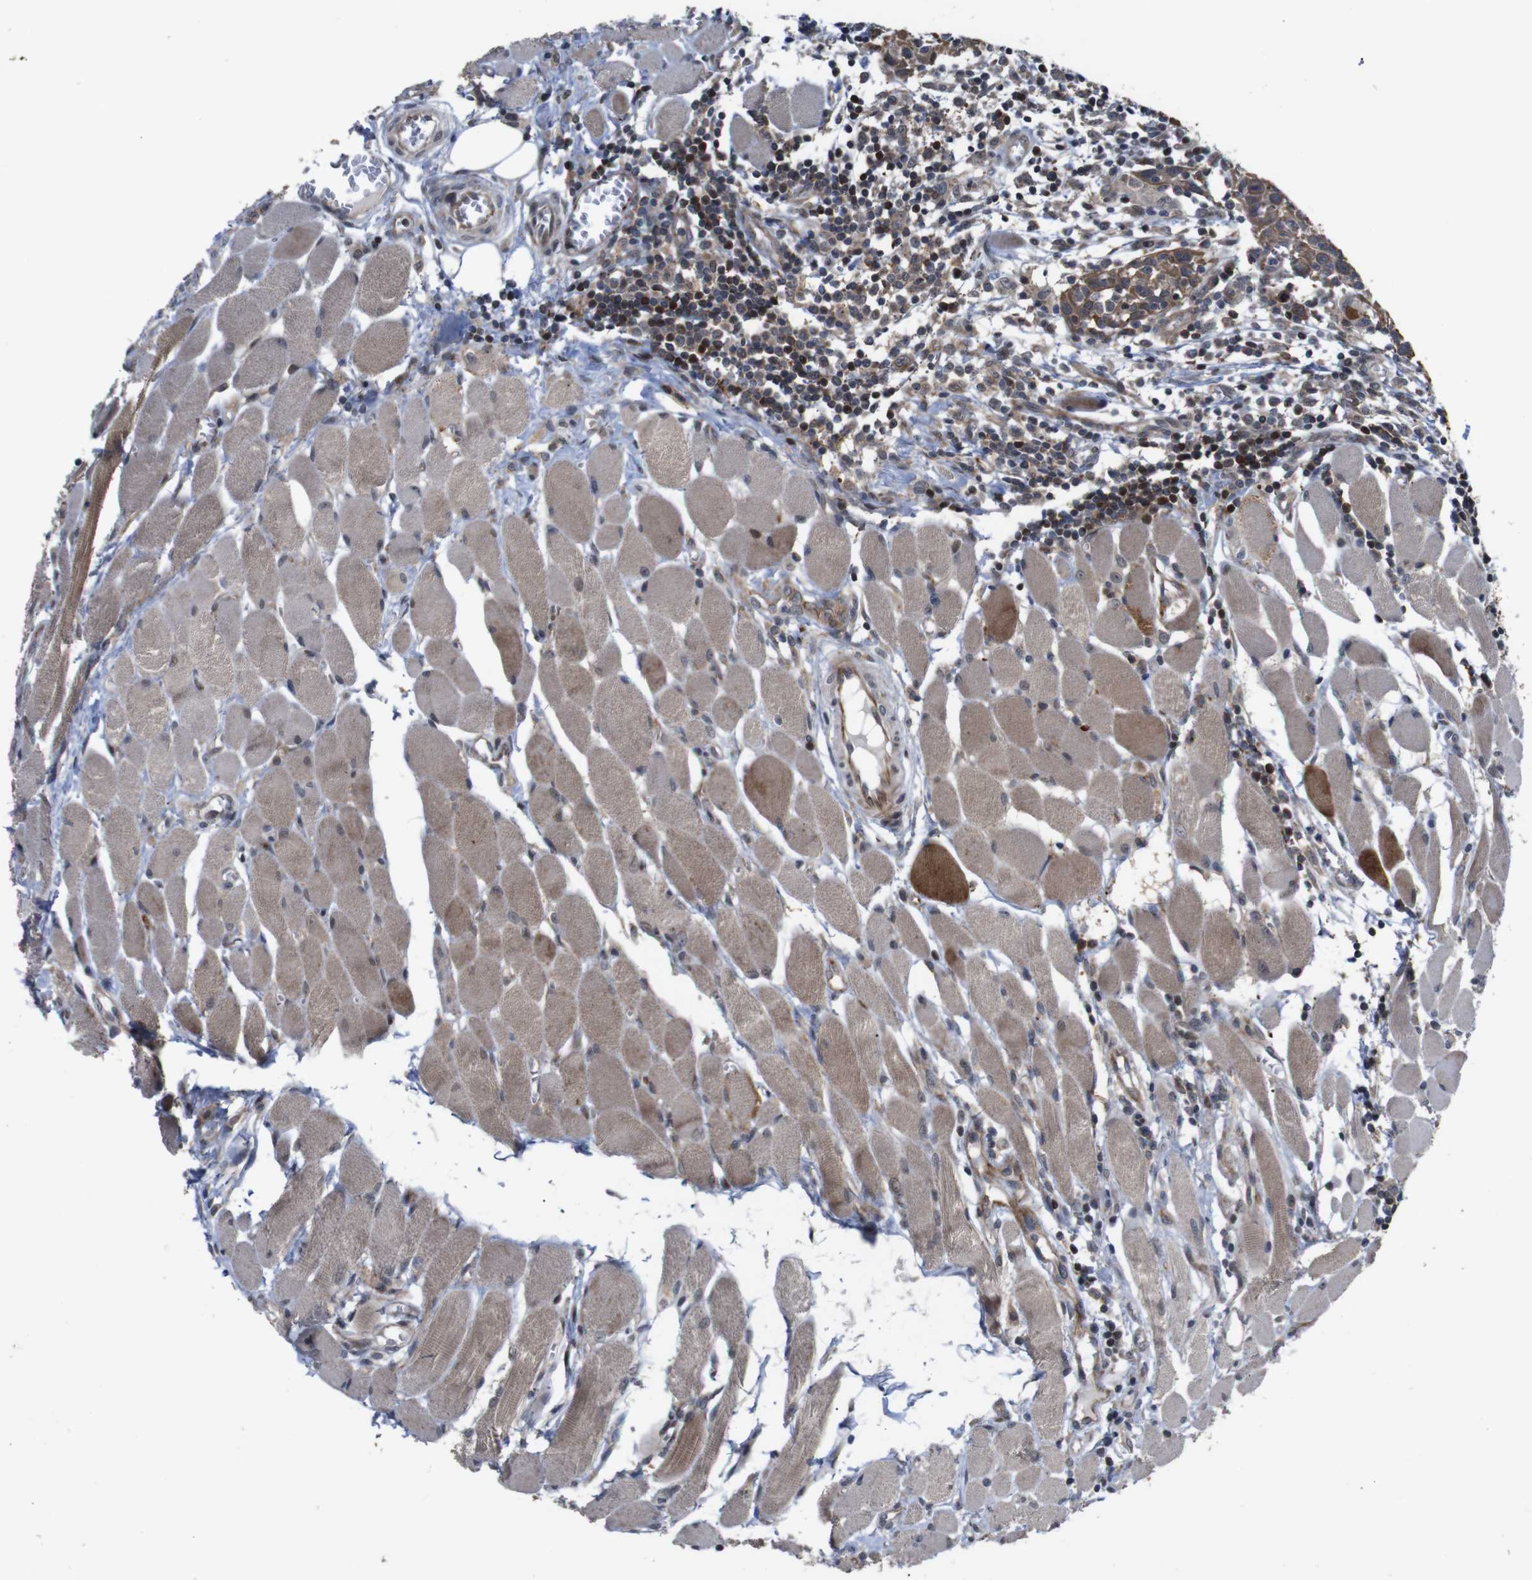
{"staining": {"intensity": "moderate", "quantity": ">75%", "location": "cytoplasmic/membranous"}, "tissue": "head and neck cancer", "cell_type": "Tumor cells", "image_type": "cancer", "snomed": [{"axis": "morphology", "description": "Squamous cell carcinoma, NOS"}, {"axis": "topography", "description": "Oral tissue"}, {"axis": "topography", "description": "Head-Neck"}], "caption": "Immunohistochemistry (IHC) (DAB (3,3'-diaminobenzidine)) staining of head and neck cancer (squamous cell carcinoma) shows moderate cytoplasmic/membranous protein expression in about >75% of tumor cells. (DAB = brown stain, brightfield microscopy at high magnification).", "gene": "ATP7B", "patient": {"sex": "female", "age": 50}}